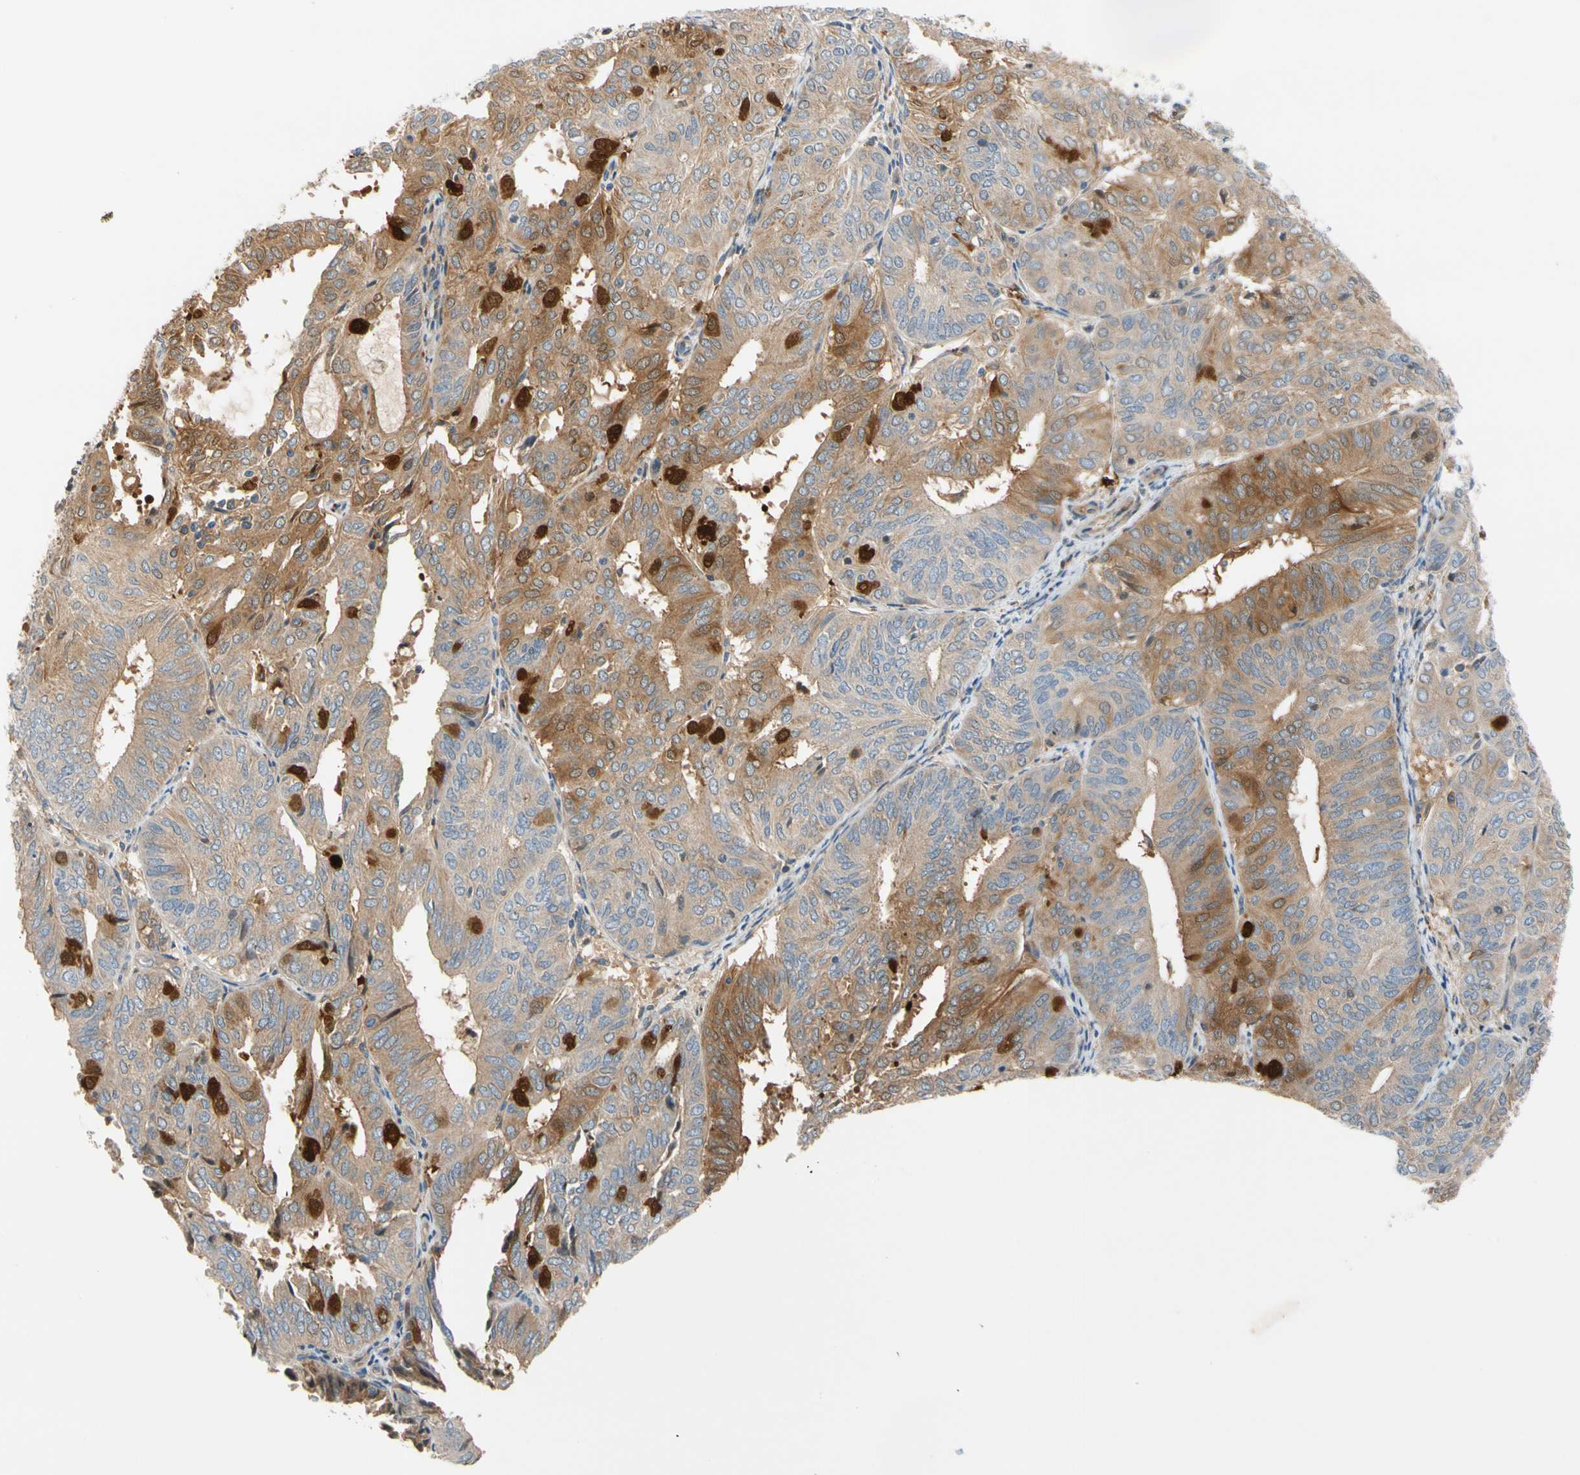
{"staining": {"intensity": "strong", "quantity": "<25%", "location": "cytoplasmic/membranous"}, "tissue": "endometrial cancer", "cell_type": "Tumor cells", "image_type": "cancer", "snomed": [{"axis": "morphology", "description": "Adenocarcinoma, NOS"}, {"axis": "topography", "description": "Uterus"}], "caption": "Tumor cells demonstrate strong cytoplasmic/membranous staining in about <25% of cells in endometrial cancer (adenocarcinoma). (IHC, brightfield microscopy, high magnification).", "gene": "ENTREP3", "patient": {"sex": "female", "age": 60}}